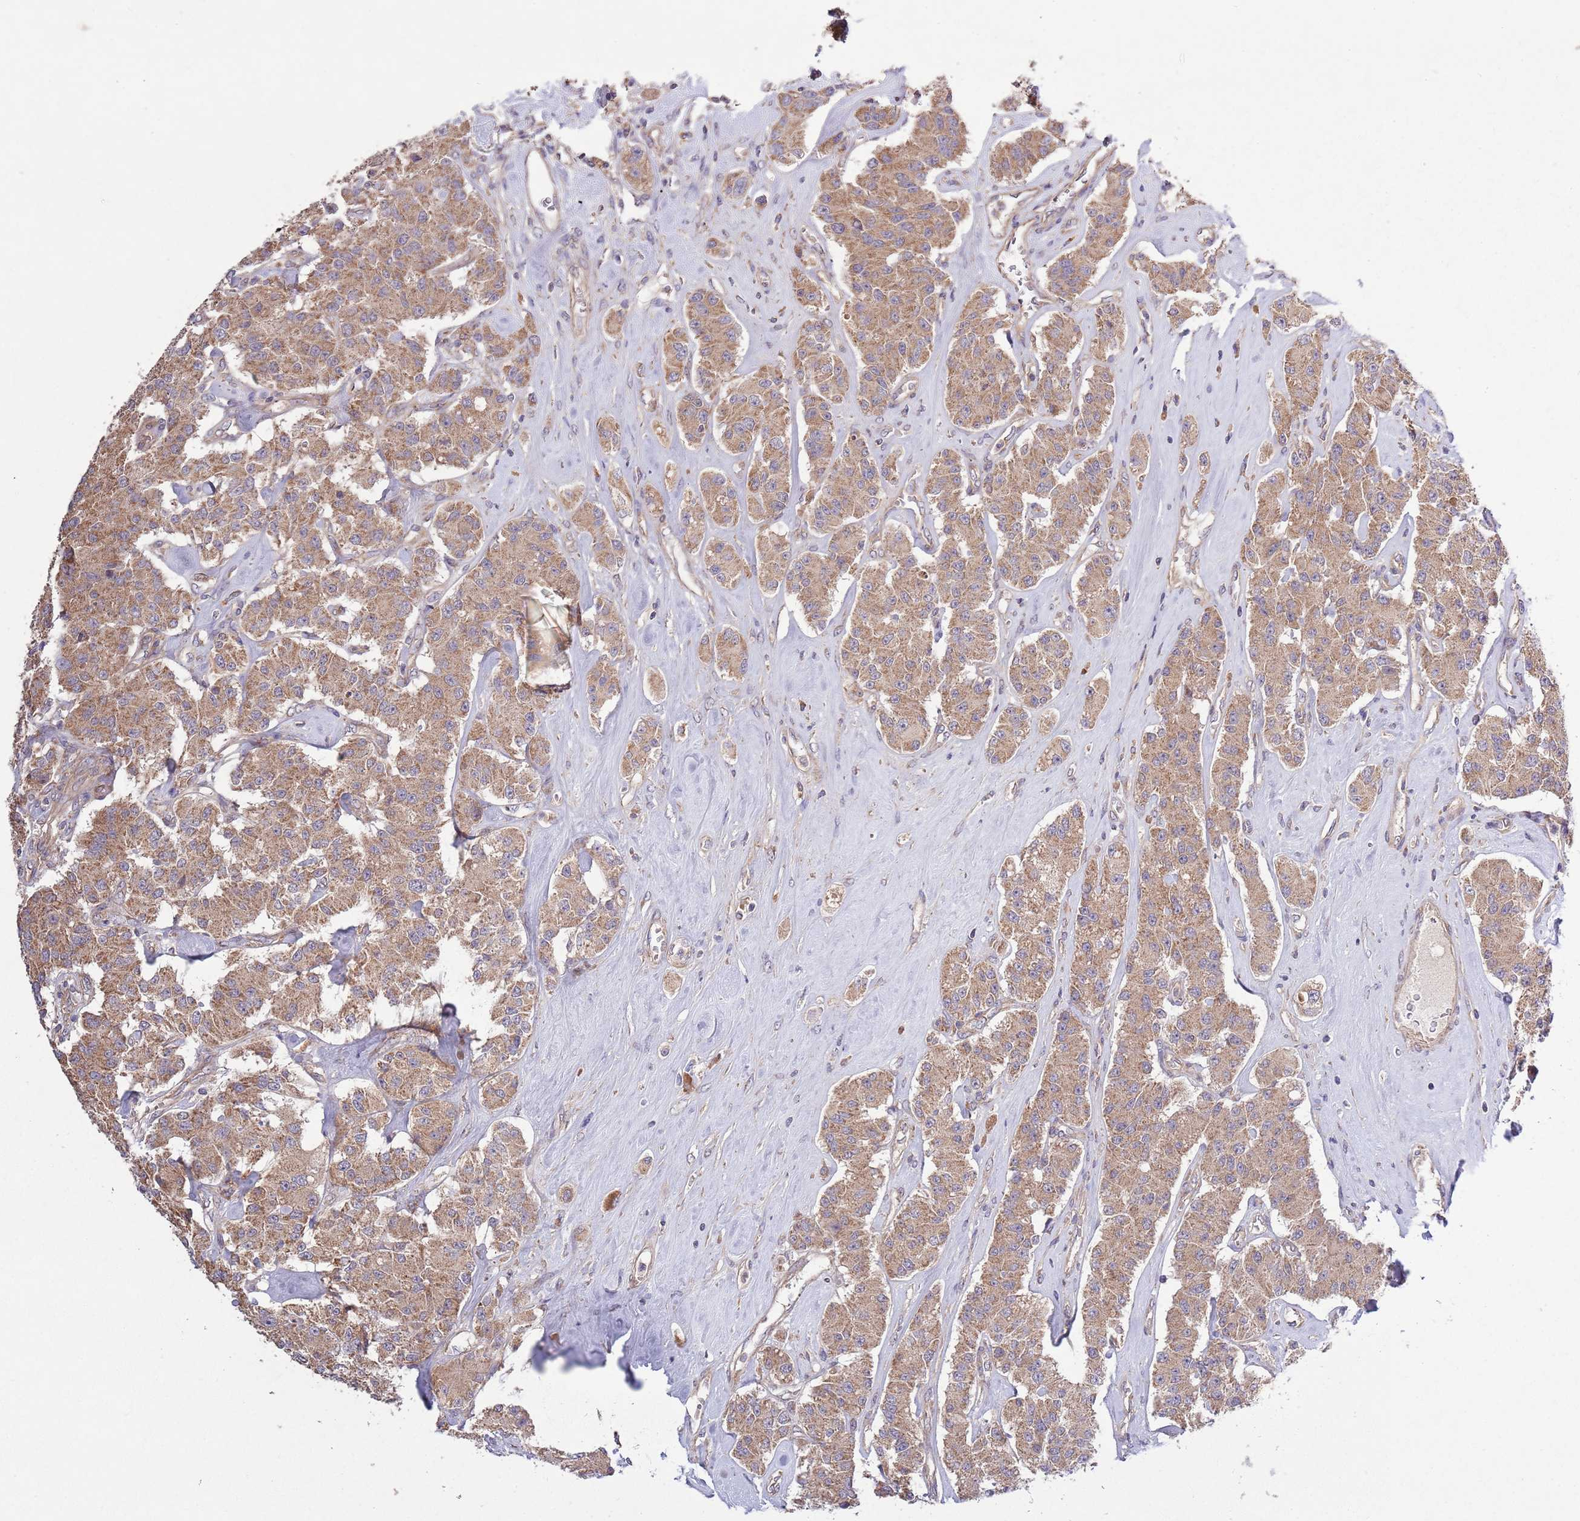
{"staining": {"intensity": "moderate", "quantity": ">75%", "location": "cytoplasmic/membranous"}, "tissue": "carcinoid", "cell_type": "Tumor cells", "image_type": "cancer", "snomed": [{"axis": "morphology", "description": "Carcinoid, malignant, NOS"}, {"axis": "topography", "description": "Pancreas"}], "caption": "Carcinoid tissue displays moderate cytoplasmic/membranous expression in about >75% of tumor cells, visualized by immunohistochemistry. (IHC, brightfield microscopy, high magnification).", "gene": "MFNG", "patient": {"sex": "male", "age": 41}}